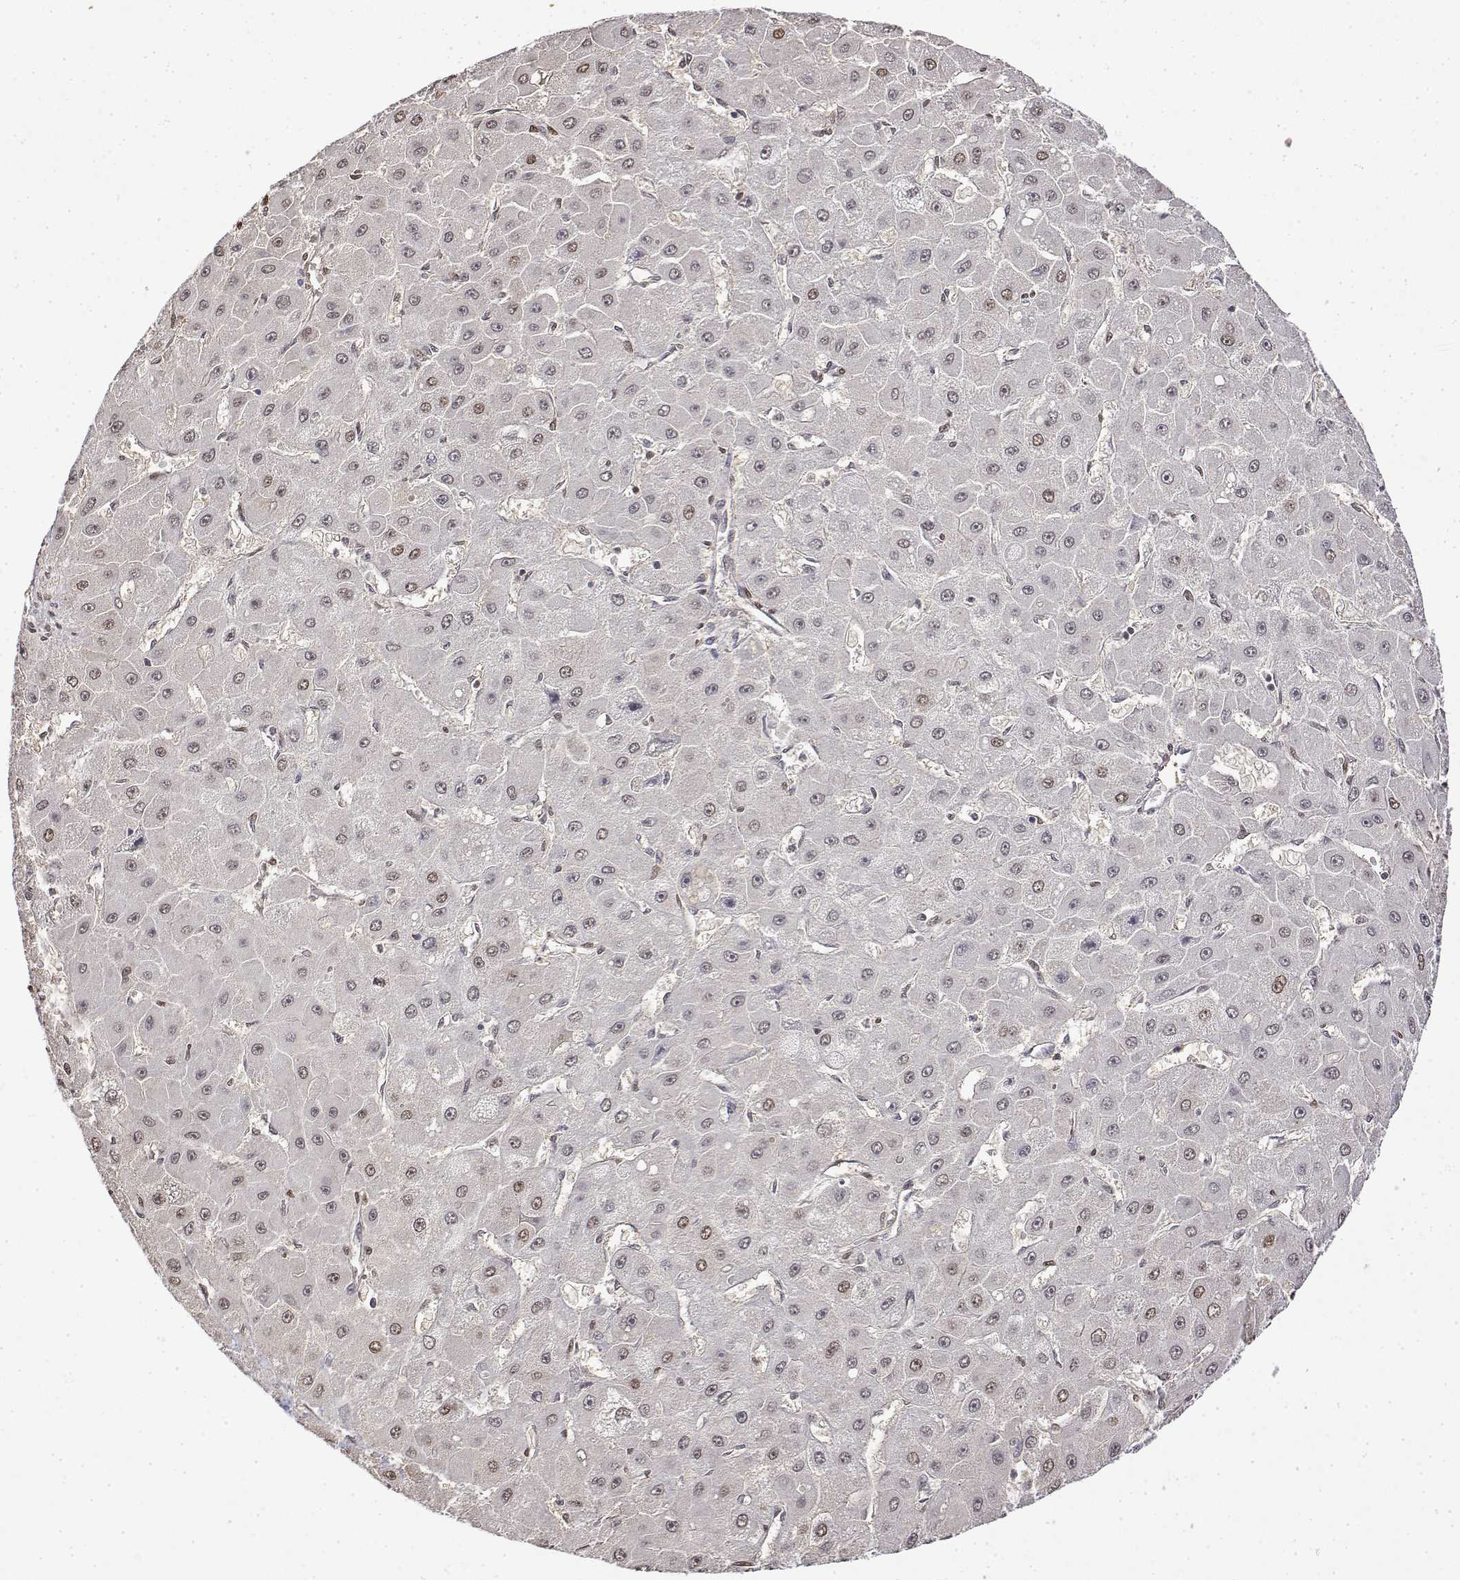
{"staining": {"intensity": "moderate", "quantity": "<25%", "location": "cytoplasmic/membranous"}, "tissue": "liver cancer", "cell_type": "Tumor cells", "image_type": "cancer", "snomed": [{"axis": "morphology", "description": "Carcinoma, Hepatocellular, NOS"}, {"axis": "topography", "description": "Liver"}], "caption": "Immunohistochemical staining of liver cancer demonstrates low levels of moderate cytoplasmic/membranous protein expression in about <25% of tumor cells.", "gene": "TPI1", "patient": {"sex": "female", "age": 25}}